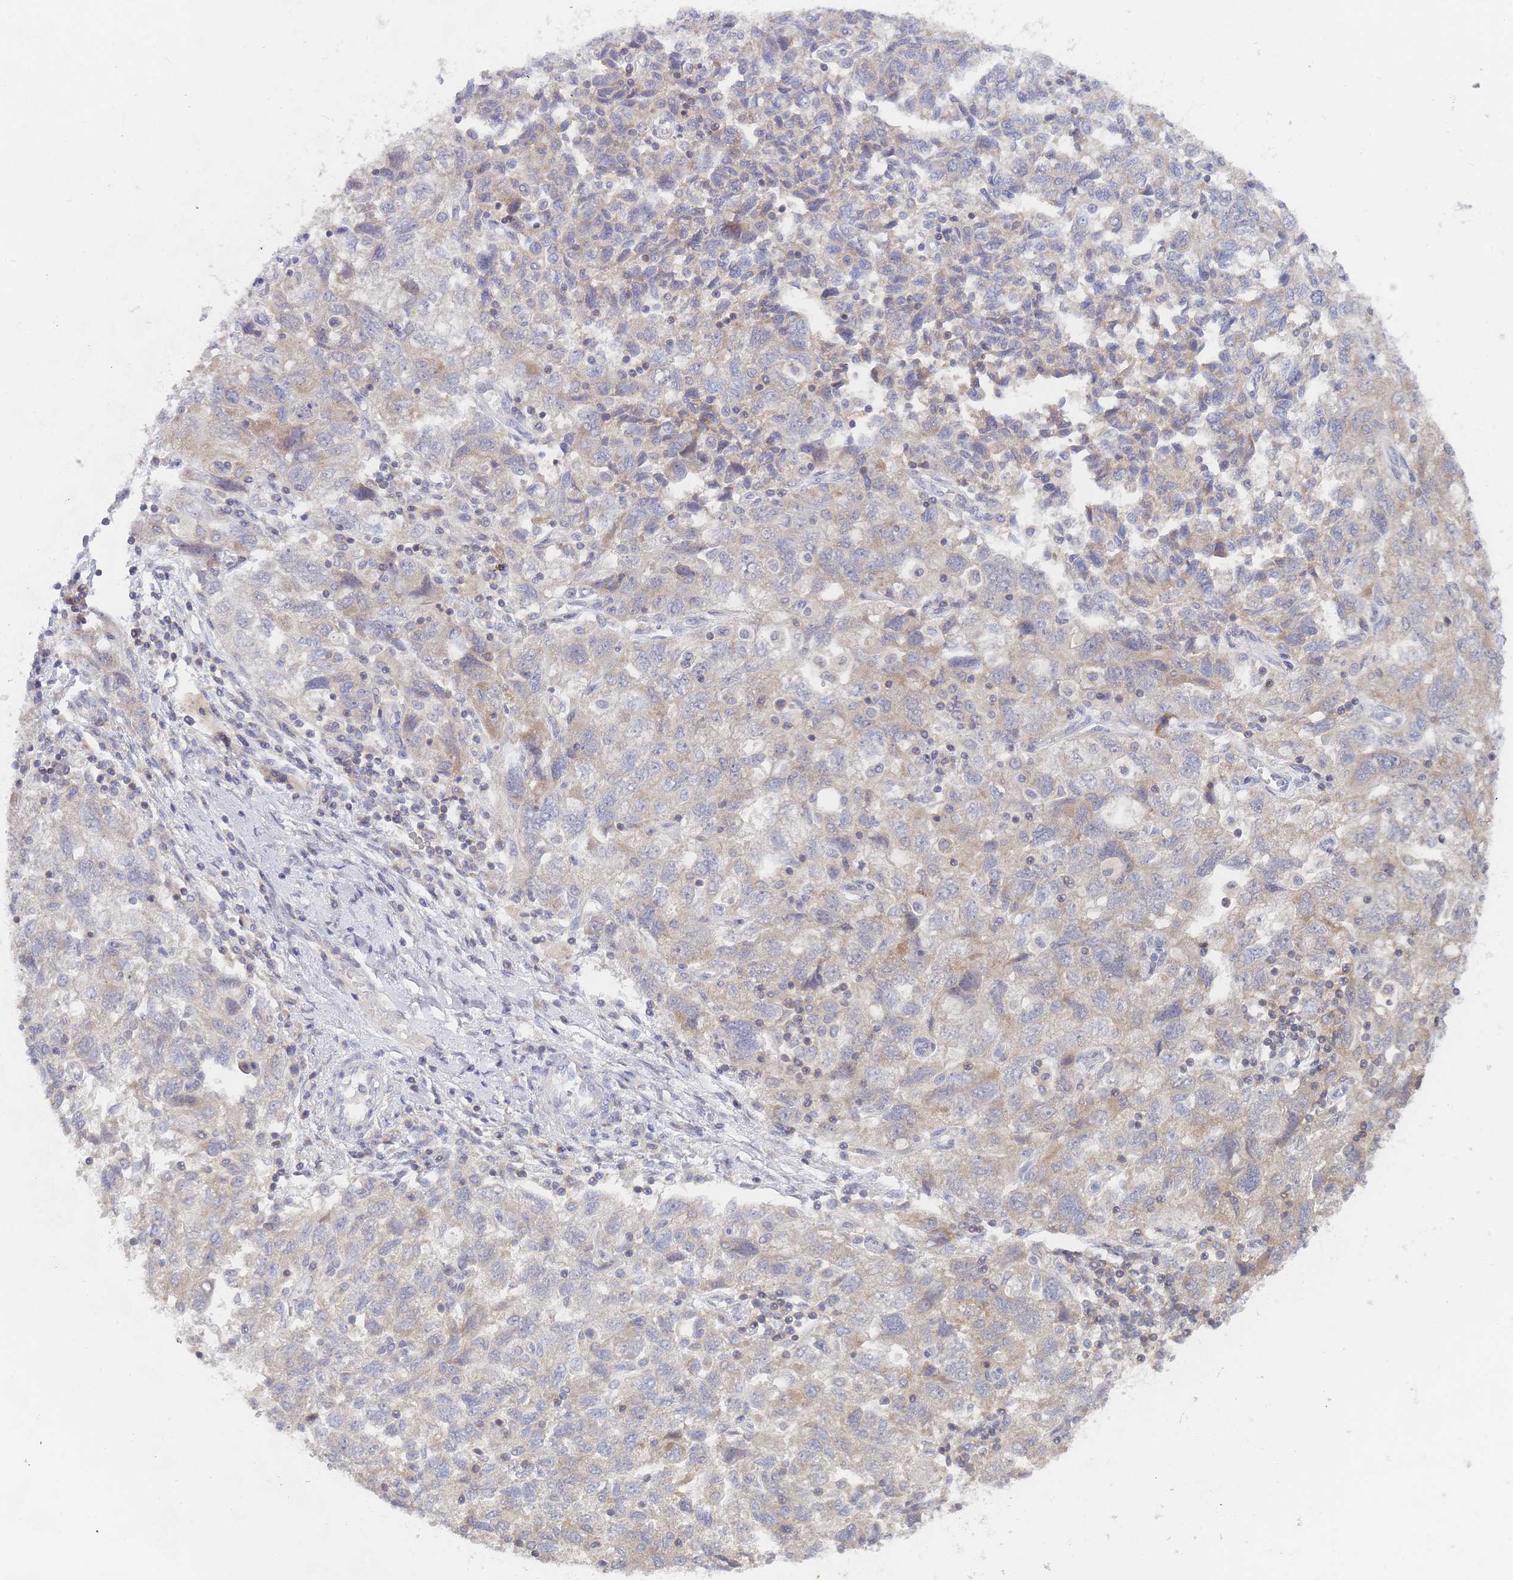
{"staining": {"intensity": "weak", "quantity": "<25%", "location": "cytoplasmic/membranous"}, "tissue": "ovarian cancer", "cell_type": "Tumor cells", "image_type": "cancer", "snomed": [{"axis": "morphology", "description": "Carcinoma, NOS"}, {"axis": "morphology", "description": "Cystadenocarcinoma, serous, NOS"}, {"axis": "topography", "description": "Ovary"}], "caption": "Protein analysis of ovarian cancer reveals no significant positivity in tumor cells.", "gene": "PPP6C", "patient": {"sex": "female", "age": 69}}